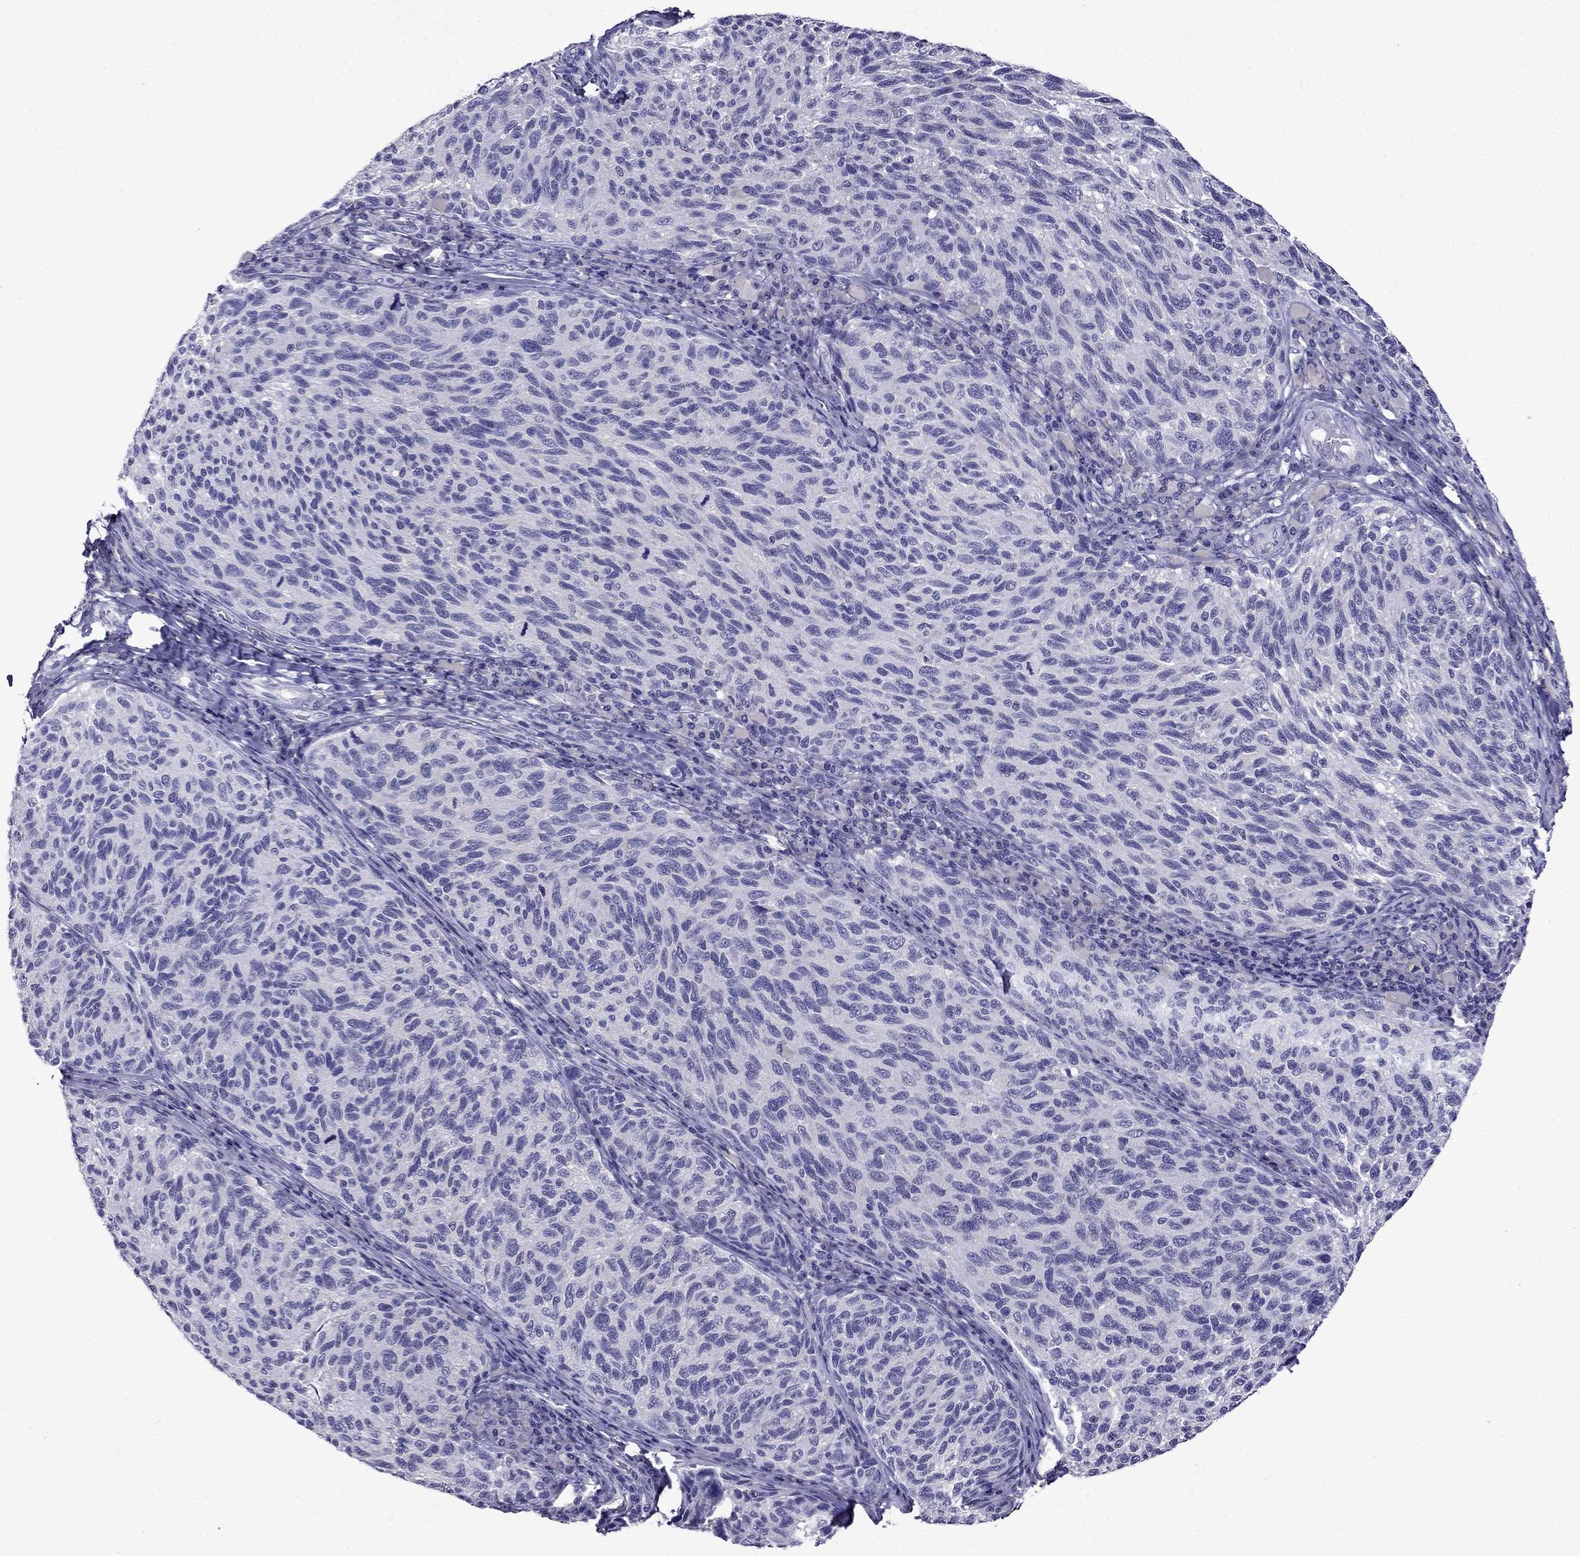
{"staining": {"intensity": "negative", "quantity": "none", "location": "none"}, "tissue": "melanoma", "cell_type": "Tumor cells", "image_type": "cancer", "snomed": [{"axis": "morphology", "description": "Malignant melanoma, NOS"}, {"axis": "topography", "description": "Skin"}], "caption": "Immunohistochemistry of malignant melanoma exhibits no expression in tumor cells. Brightfield microscopy of immunohistochemistry stained with DAB (3,3'-diaminobenzidine) (brown) and hematoxylin (blue), captured at high magnification.", "gene": "DNAH17", "patient": {"sex": "female", "age": 73}}